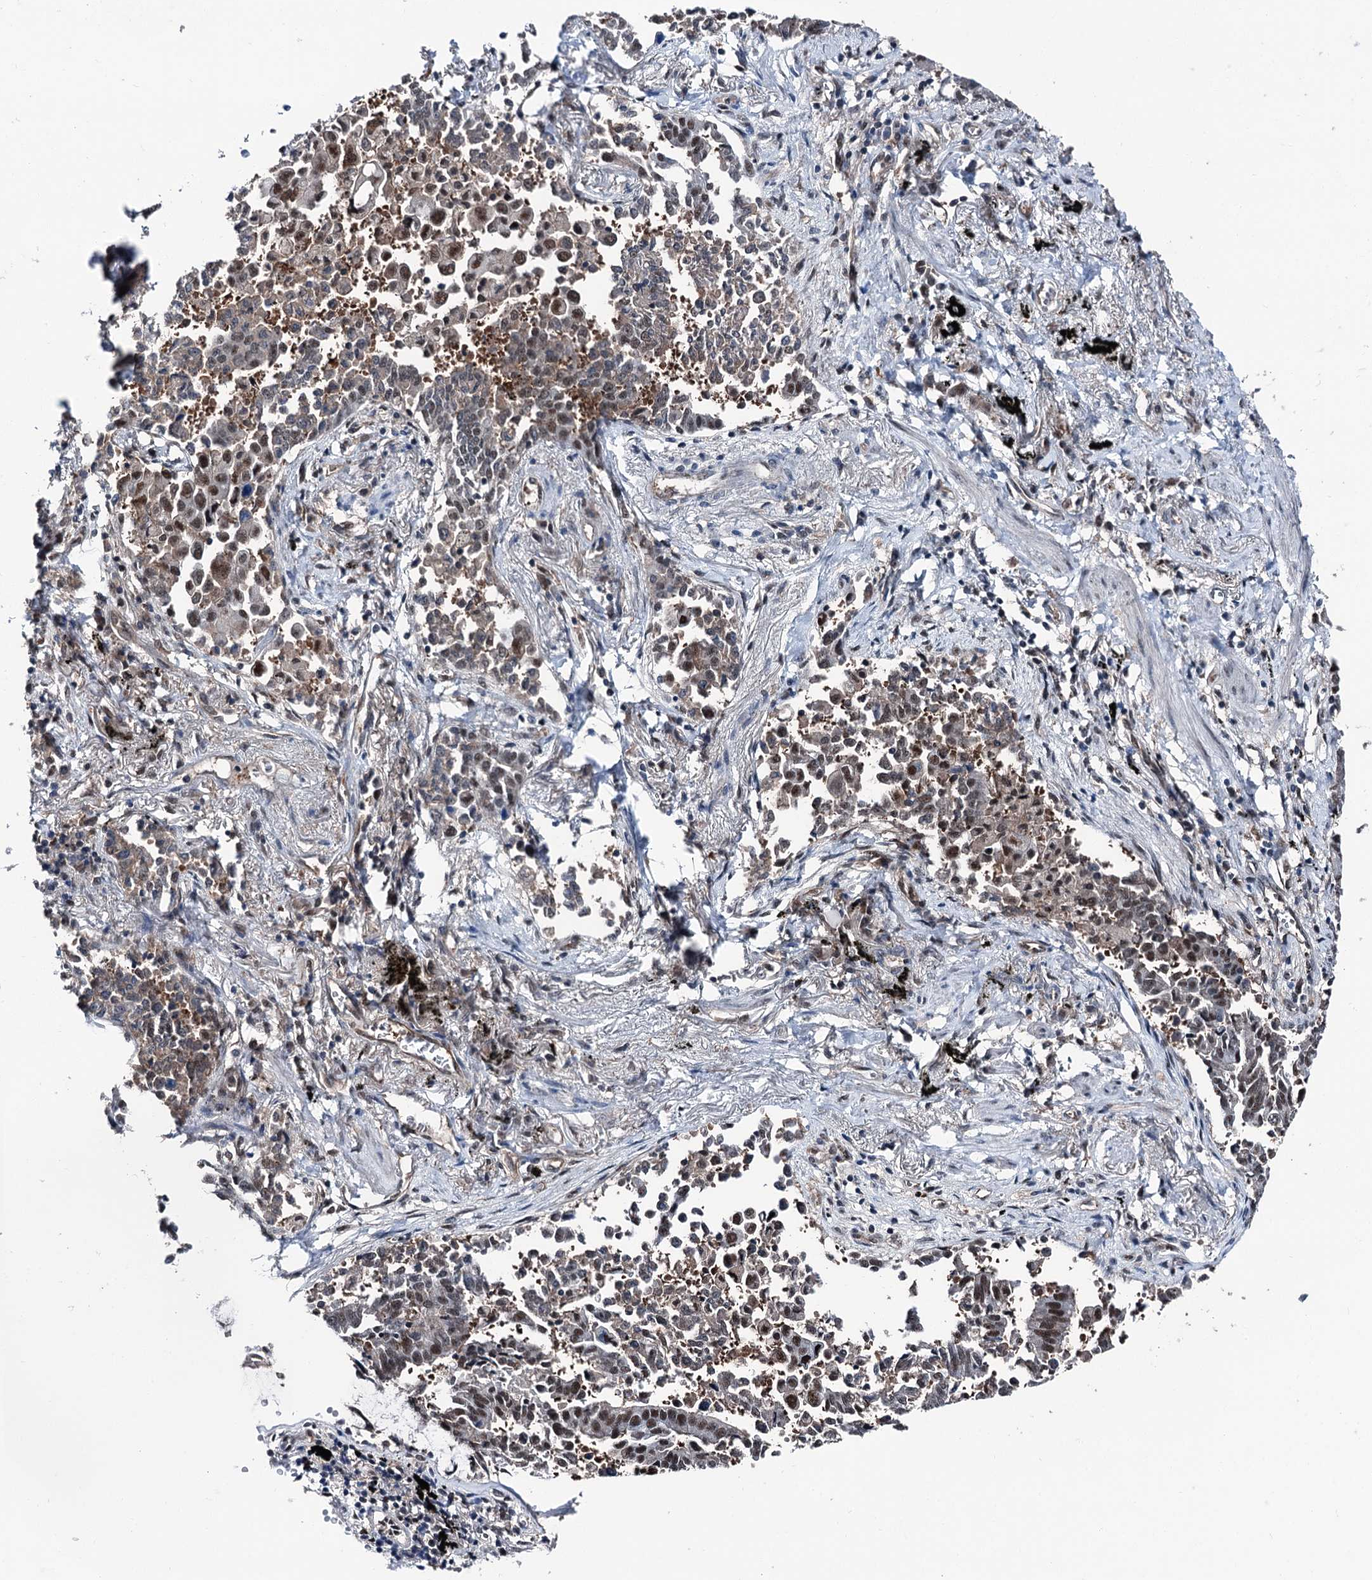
{"staining": {"intensity": "moderate", "quantity": "25%-75%", "location": "nuclear"}, "tissue": "lung cancer", "cell_type": "Tumor cells", "image_type": "cancer", "snomed": [{"axis": "morphology", "description": "Adenocarcinoma, NOS"}, {"axis": "topography", "description": "Lung"}], "caption": "Human lung adenocarcinoma stained with a protein marker exhibits moderate staining in tumor cells.", "gene": "PSMD13", "patient": {"sex": "male", "age": 67}}